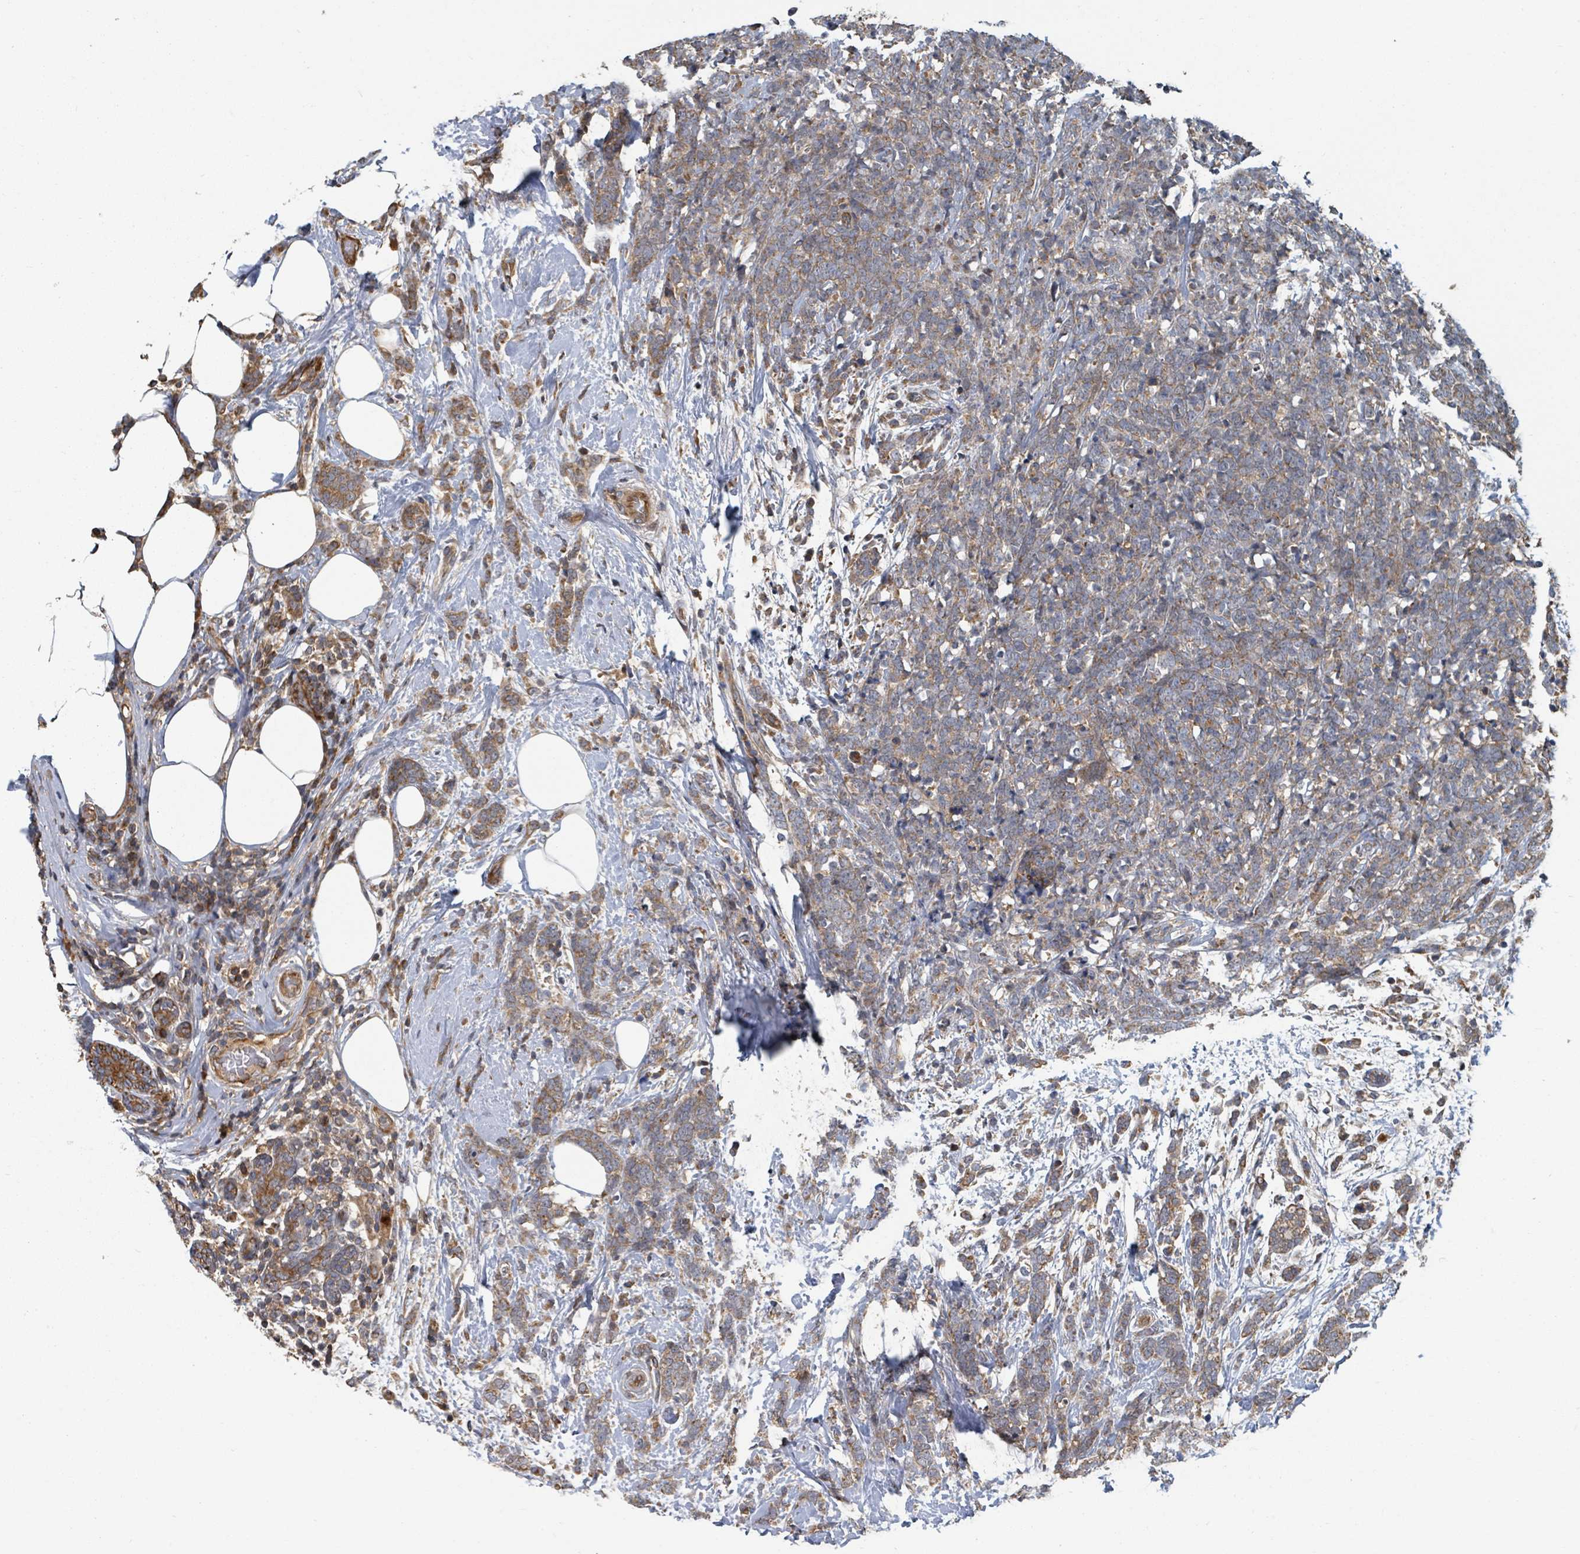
{"staining": {"intensity": "moderate", "quantity": ">75%", "location": "cytoplasmic/membranous"}, "tissue": "breast cancer", "cell_type": "Tumor cells", "image_type": "cancer", "snomed": [{"axis": "morphology", "description": "Lobular carcinoma"}, {"axis": "topography", "description": "Breast"}], "caption": "IHC micrograph of breast cancer (lobular carcinoma) stained for a protein (brown), which exhibits medium levels of moderate cytoplasmic/membranous expression in approximately >75% of tumor cells.", "gene": "DPM1", "patient": {"sex": "female", "age": 58}}